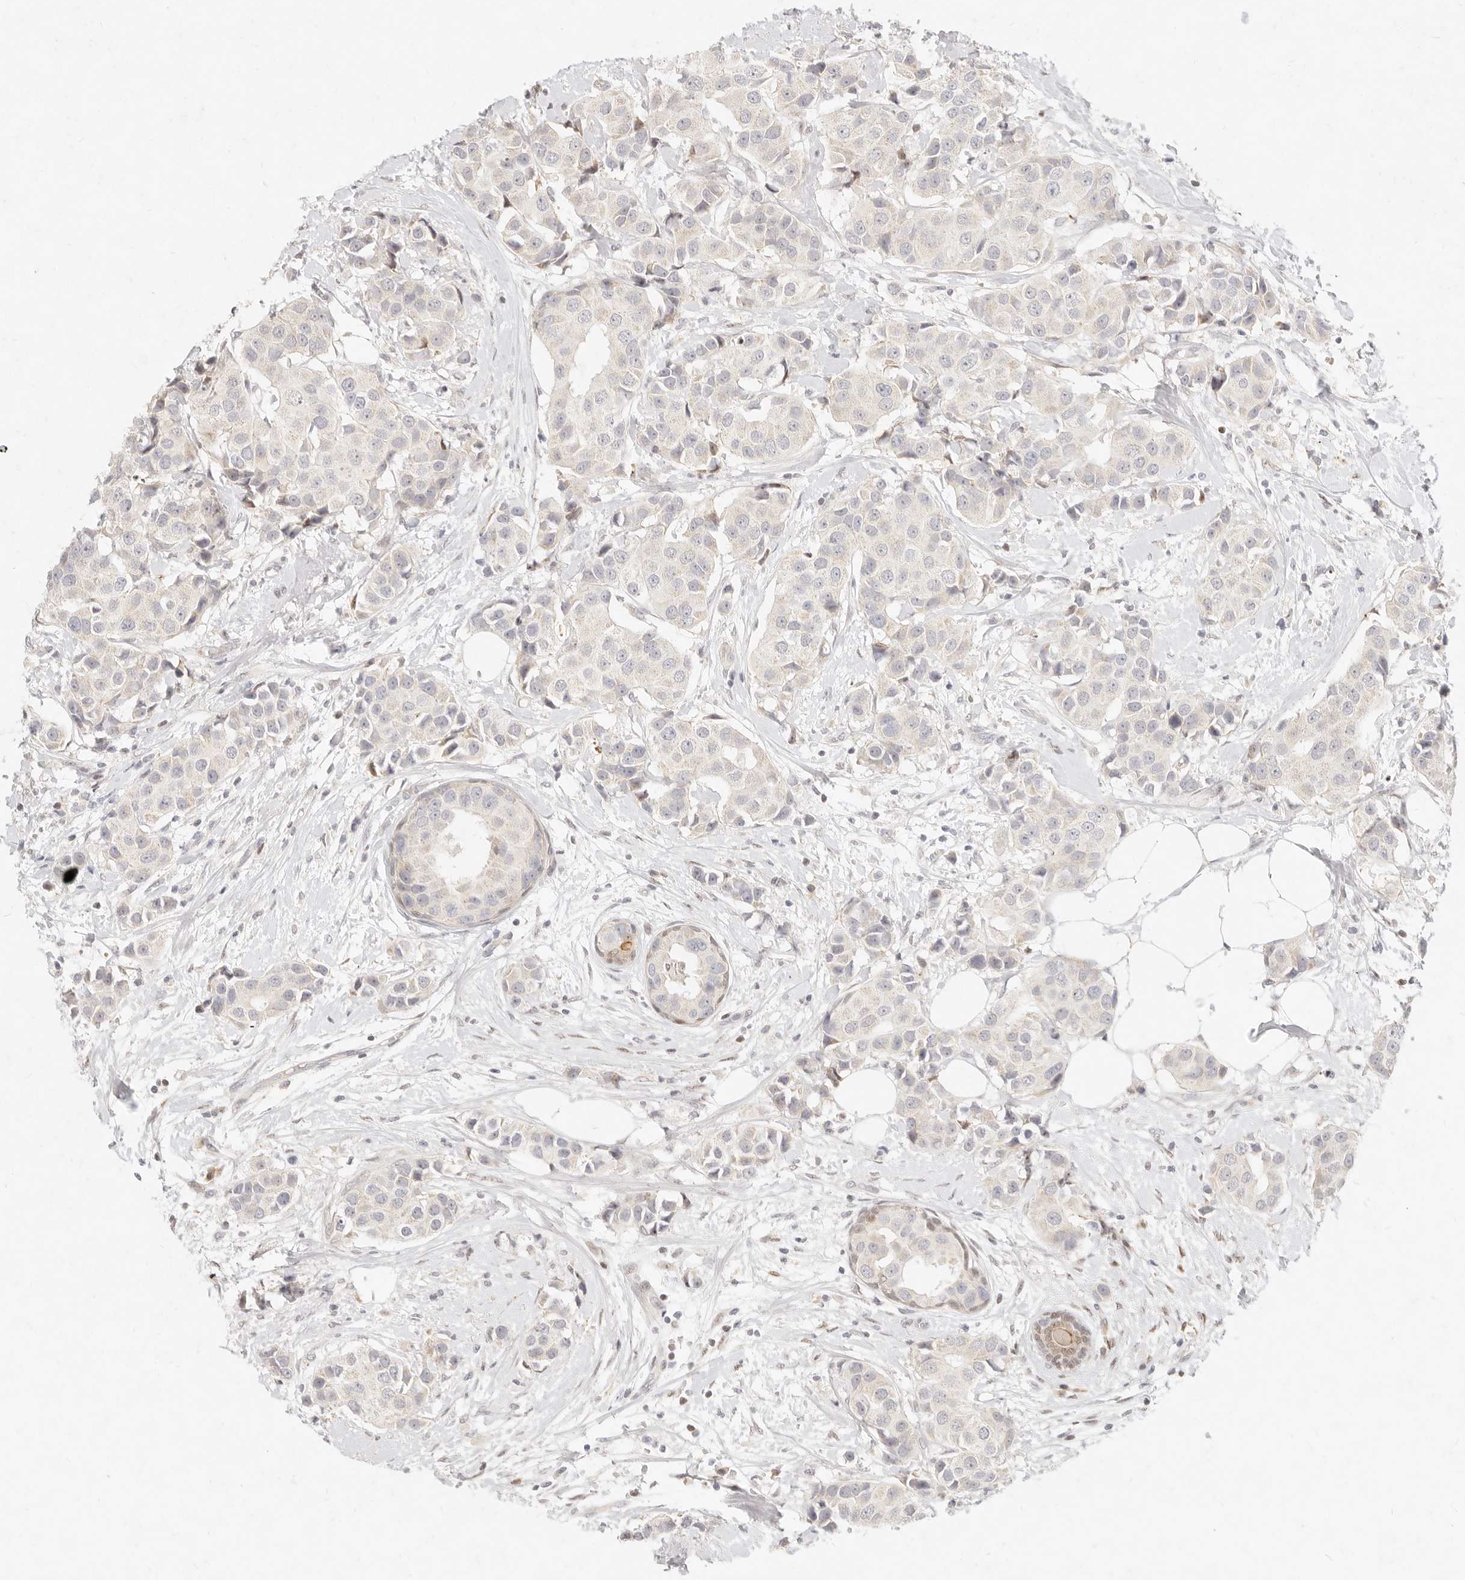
{"staining": {"intensity": "negative", "quantity": "none", "location": "none"}, "tissue": "breast cancer", "cell_type": "Tumor cells", "image_type": "cancer", "snomed": [{"axis": "morphology", "description": "Normal tissue, NOS"}, {"axis": "morphology", "description": "Duct carcinoma"}, {"axis": "topography", "description": "Breast"}], "caption": "An image of human breast cancer (invasive ductal carcinoma) is negative for staining in tumor cells.", "gene": "ASCL3", "patient": {"sex": "female", "age": 39}}